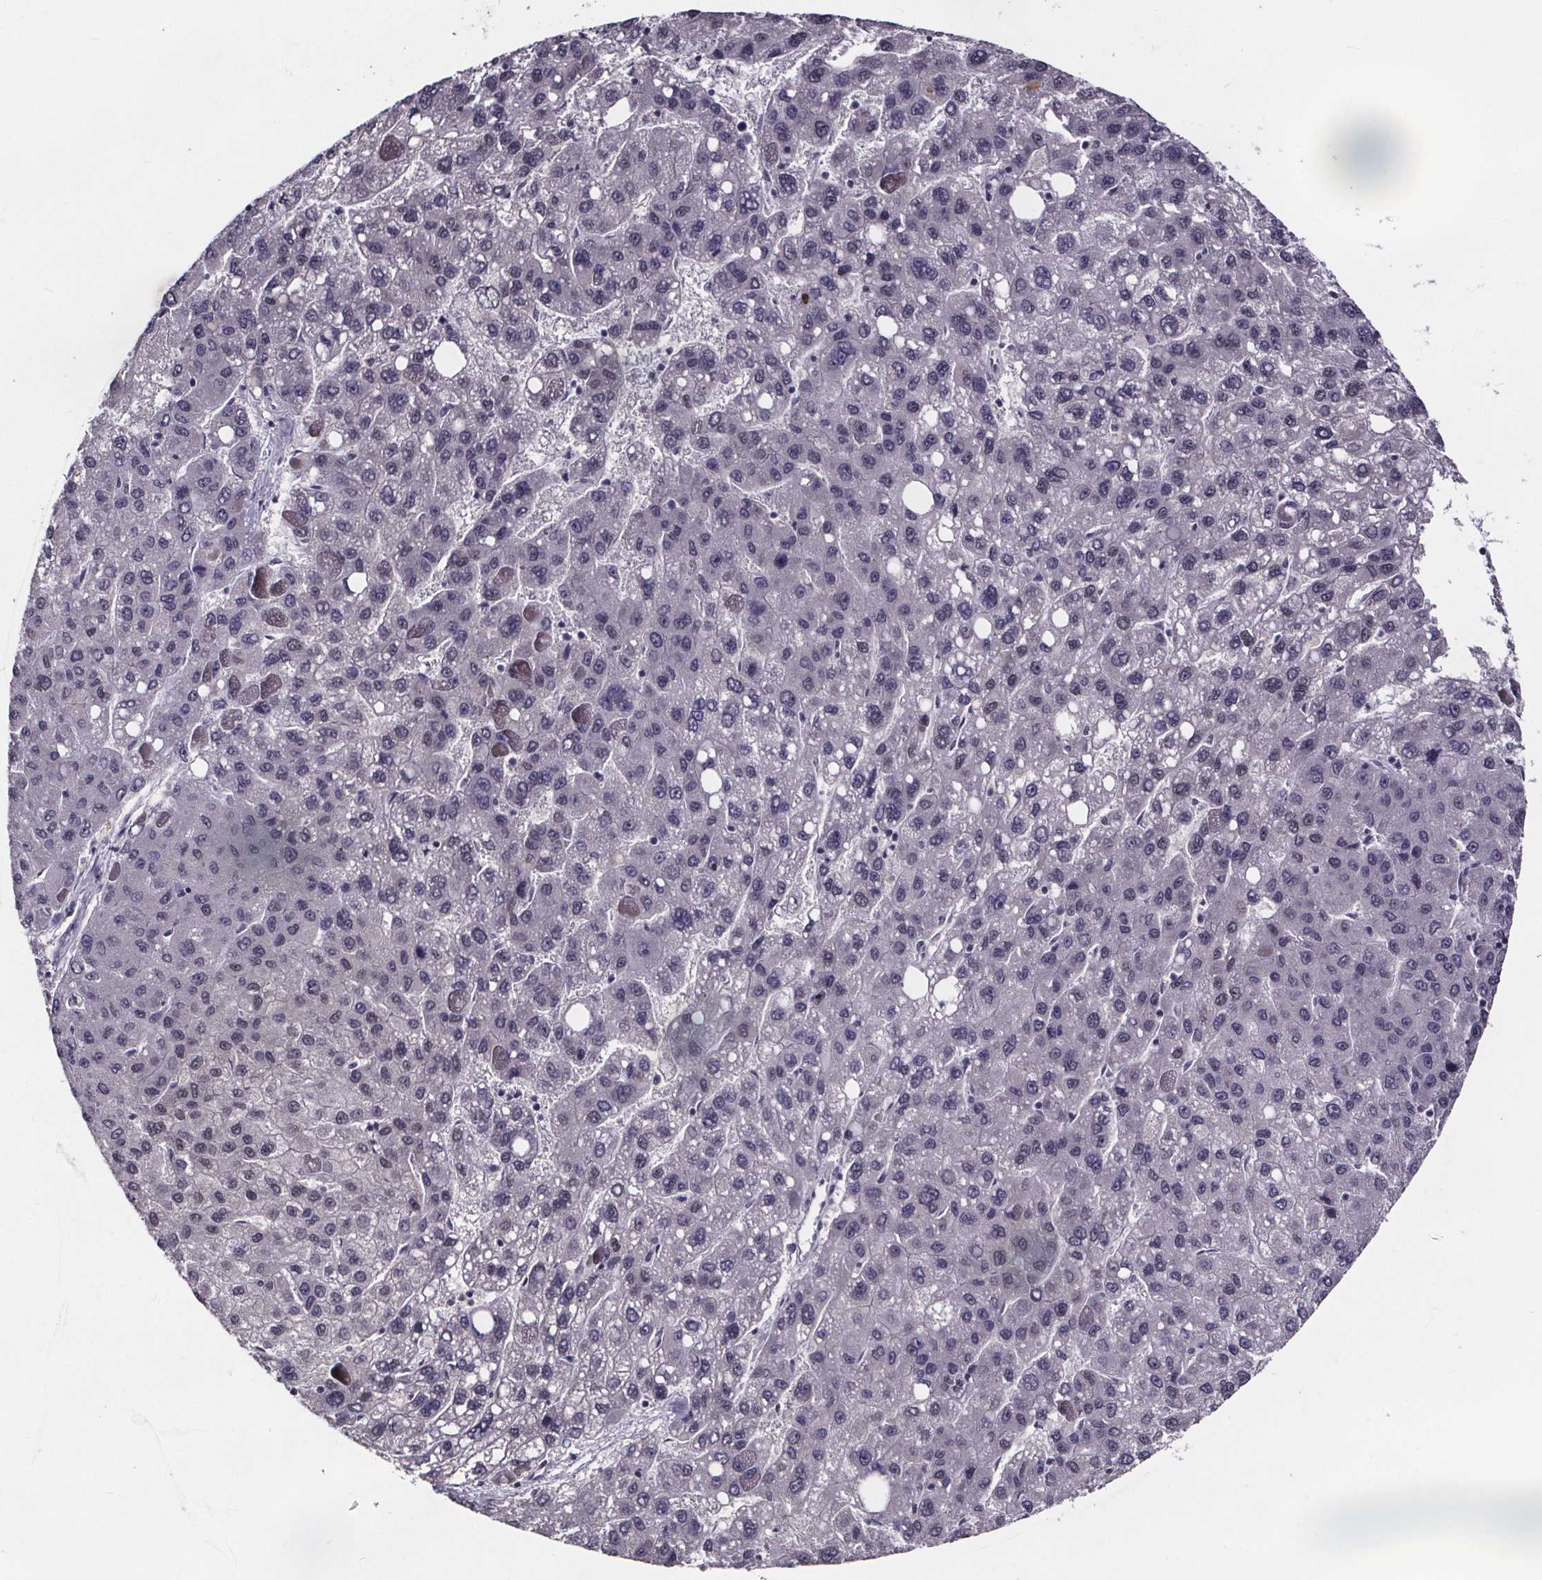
{"staining": {"intensity": "negative", "quantity": "none", "location": "none"}, "tissue": "liver cancer", "cell_type": "Tumor cells", "image_type": "cancer", "snomed": [{"axis": "morphology", "description": "Carcinoma, Hepatocellular, NOS"}, {"axis": "topography", "description": "Liver"}], "caption": "This is a image of immunohistochemistry staining of liver cancer, which shows no positivity in tumor cells.", "gene": "AR", "patient": {"sex": "female", "age": 82}}